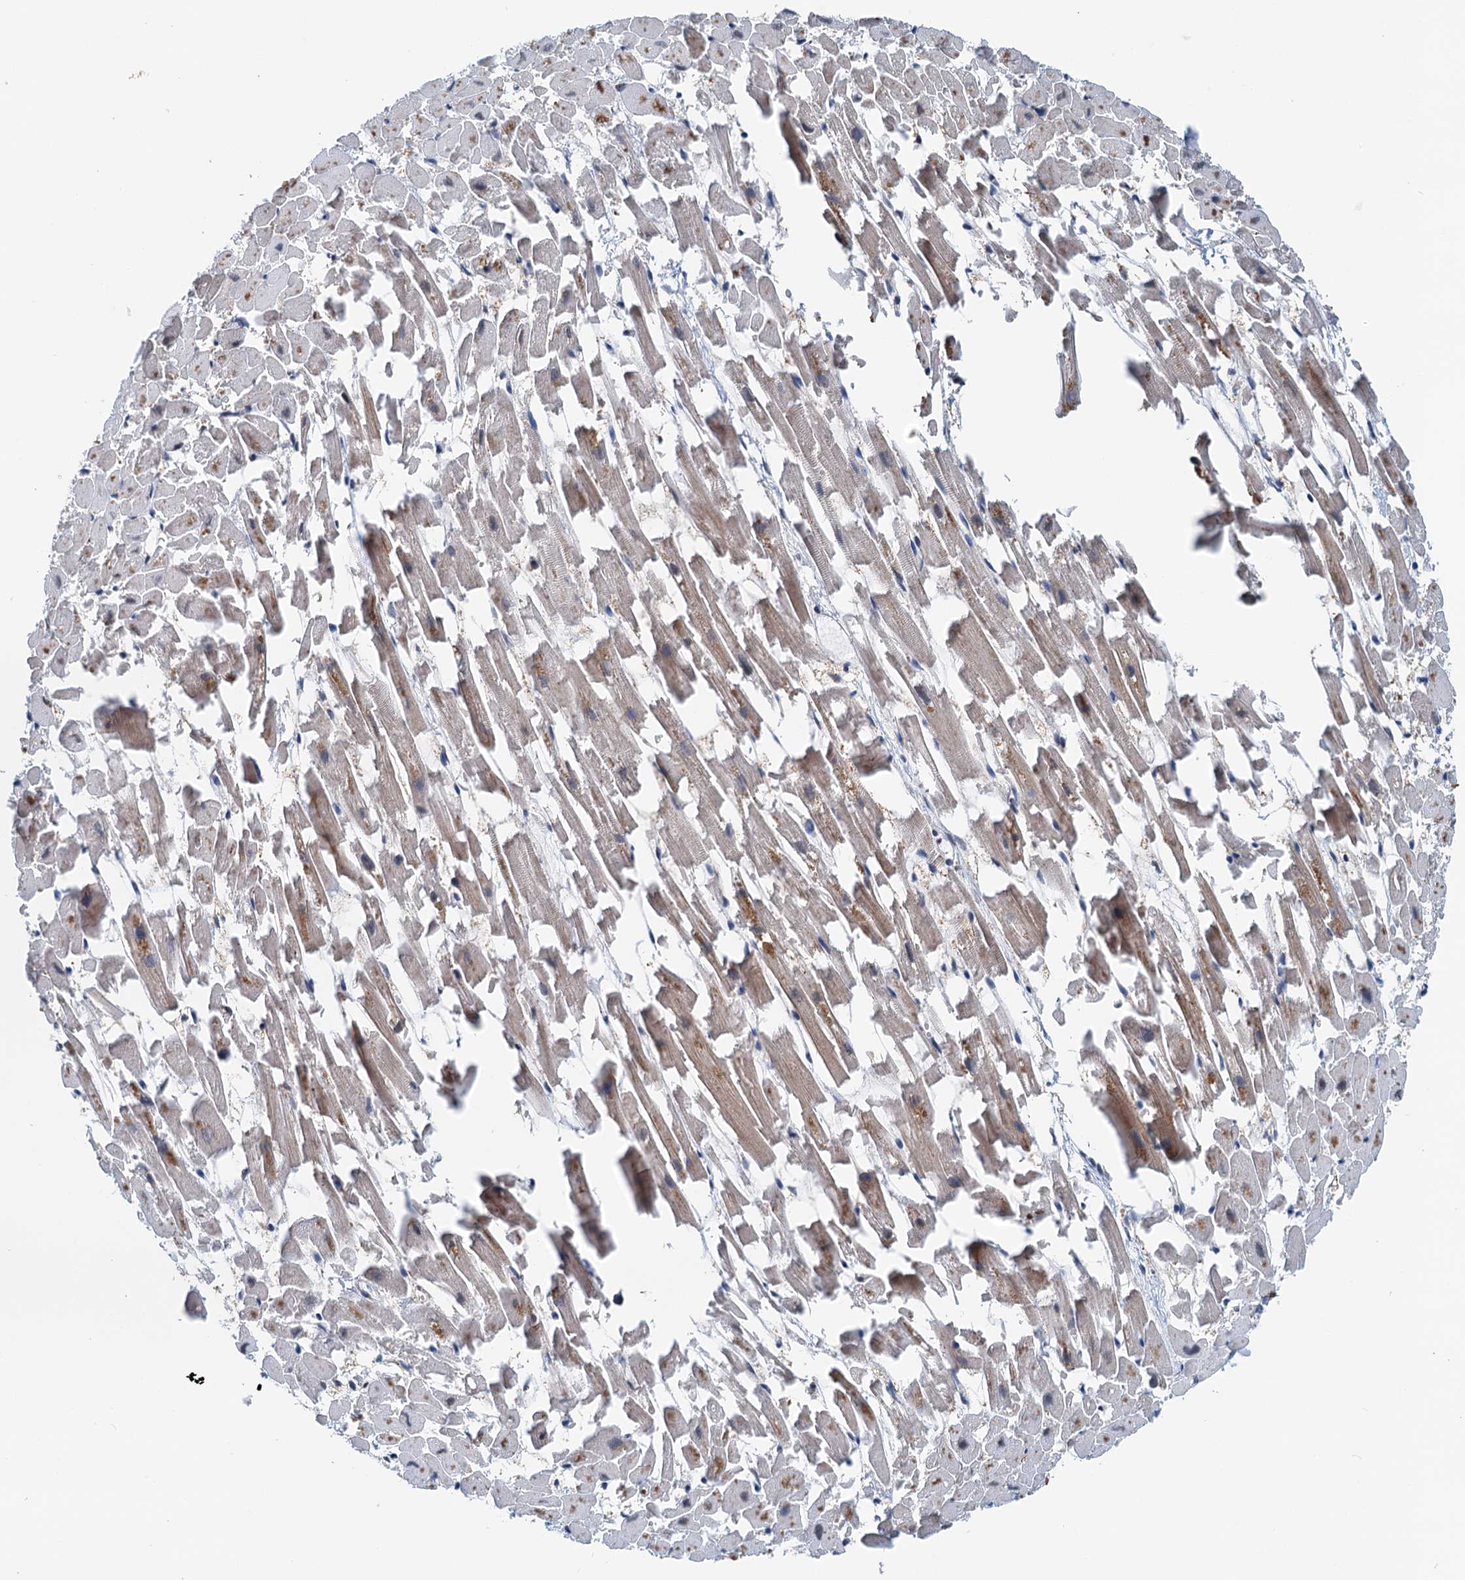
{"staining": {"intensity": "moderate", "quantity": "<25%", "location": "cytoplasmic/membranous"}, "tissue": "heart muscle", "cell_type": "Cardiomyocytes", "image_type": "normal", "snomed": [{"axis": "morphology", "description": "Normal tissue, NOS"}, {"axis": "topography", "description": "Heart"}], "caption": "High-magnification brightfield microscopy of normal heart muscle stained with DAB (brown) and counterstained with hematoxylin (blue). cardiomyocytes exhibit moderate cytoplasmic/membranous expression is present in approximately<25% of cells. (brown staining indicates protein expression, while blue staining denotes nuclei).", "gene": "SHLD1", "patient": {"sex": "female", "age": 64}}